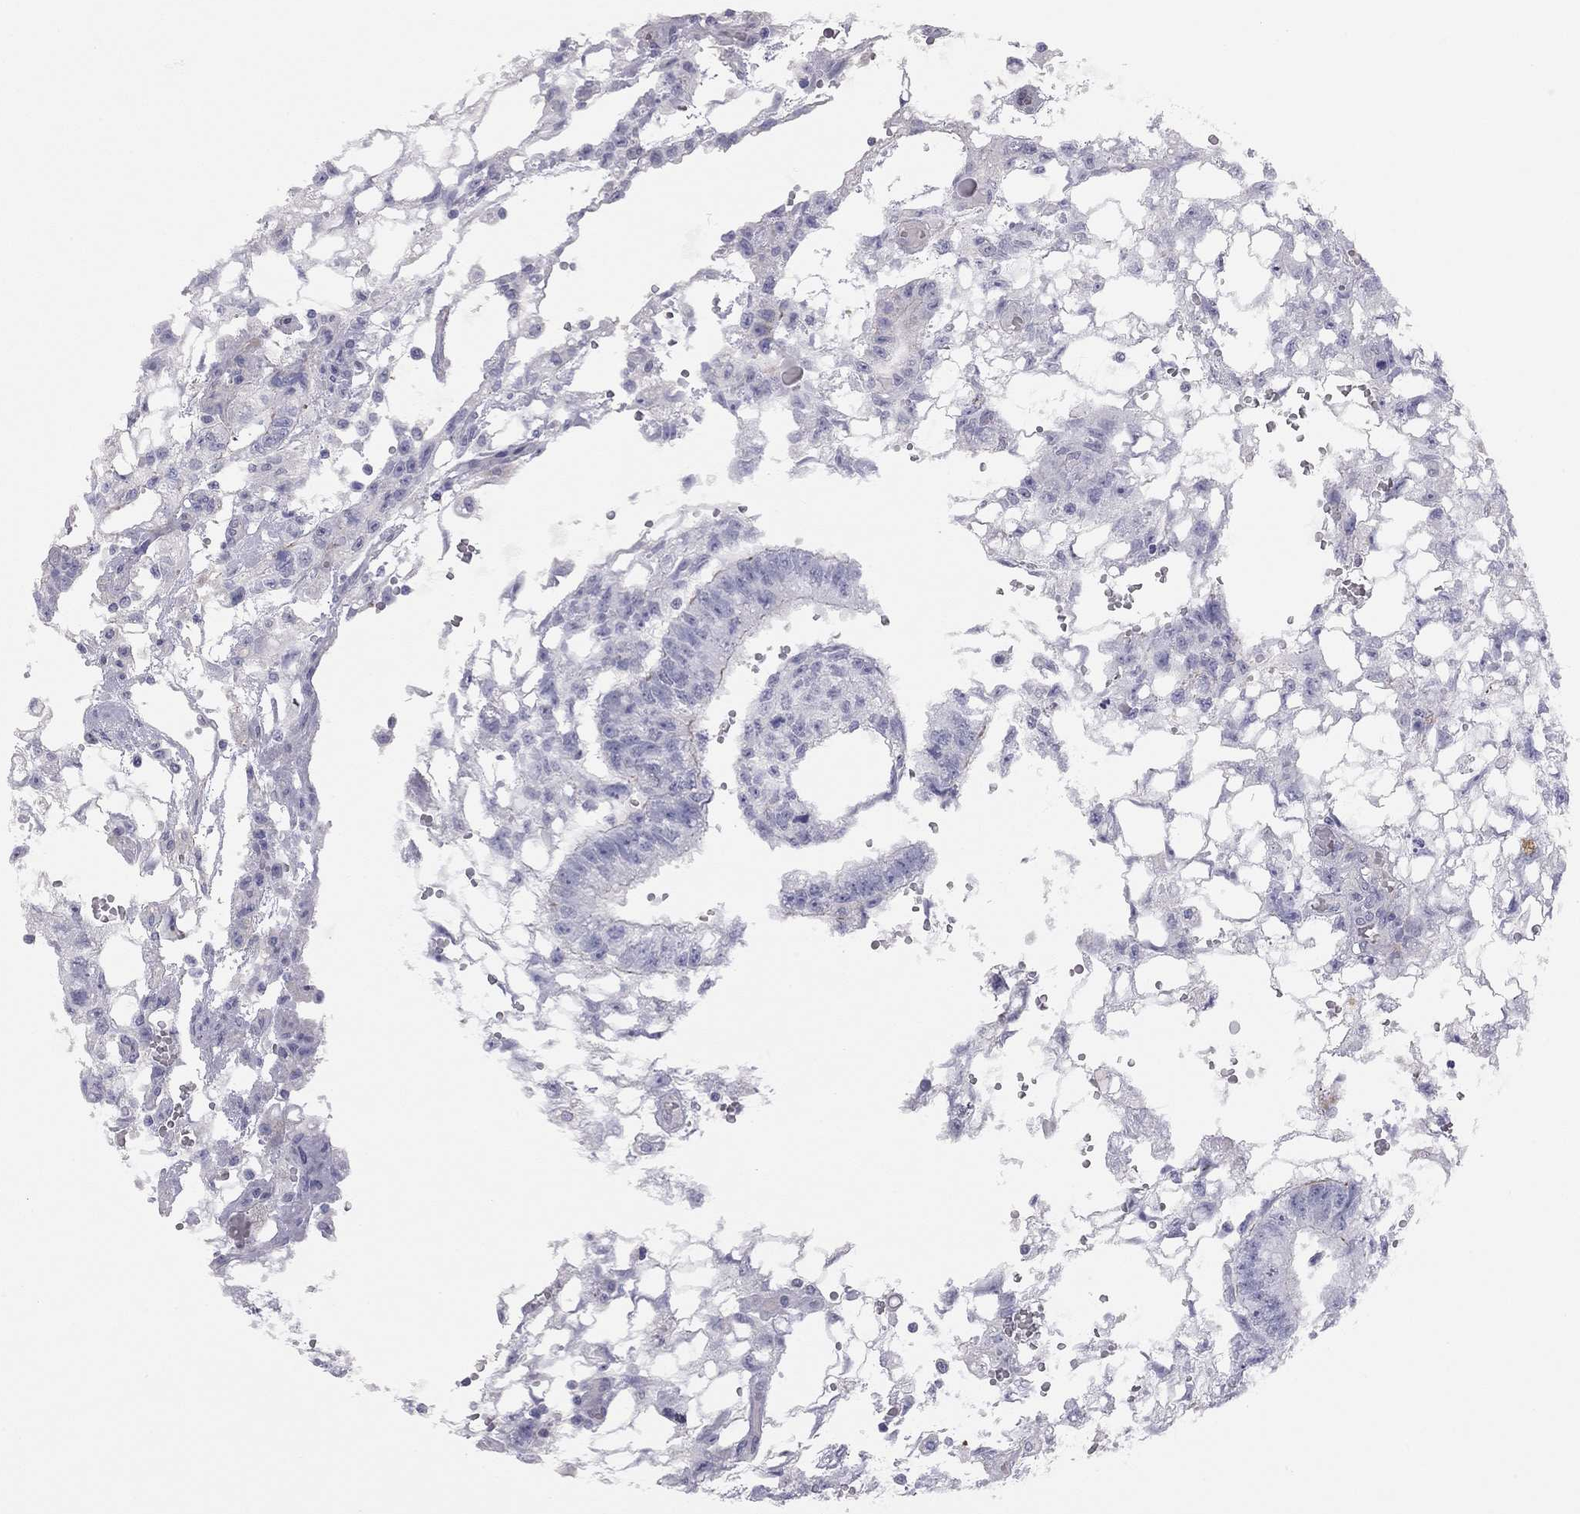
{"staining": {"intensity": "negative", "quantity": "none", "location": "none"}, "tissue": "testis cancer", "cell_type": "Tumor cells", "image_type": "cancer", "snomed": [{"axis": "morphology", "description": "Carcinoma, Embryonal, NOS"}, {"axis": "topography", "description": "Testis"}], "caption": "Immunohistochemistry micrograph of human embryonal carcinoma (testis) stained for a protein (brown), which reveals no expression in tumor cells. Nuclei are stained in blue.", "gene": "ADCYAP1", "patient": {"sex": "male", "age": 32}}